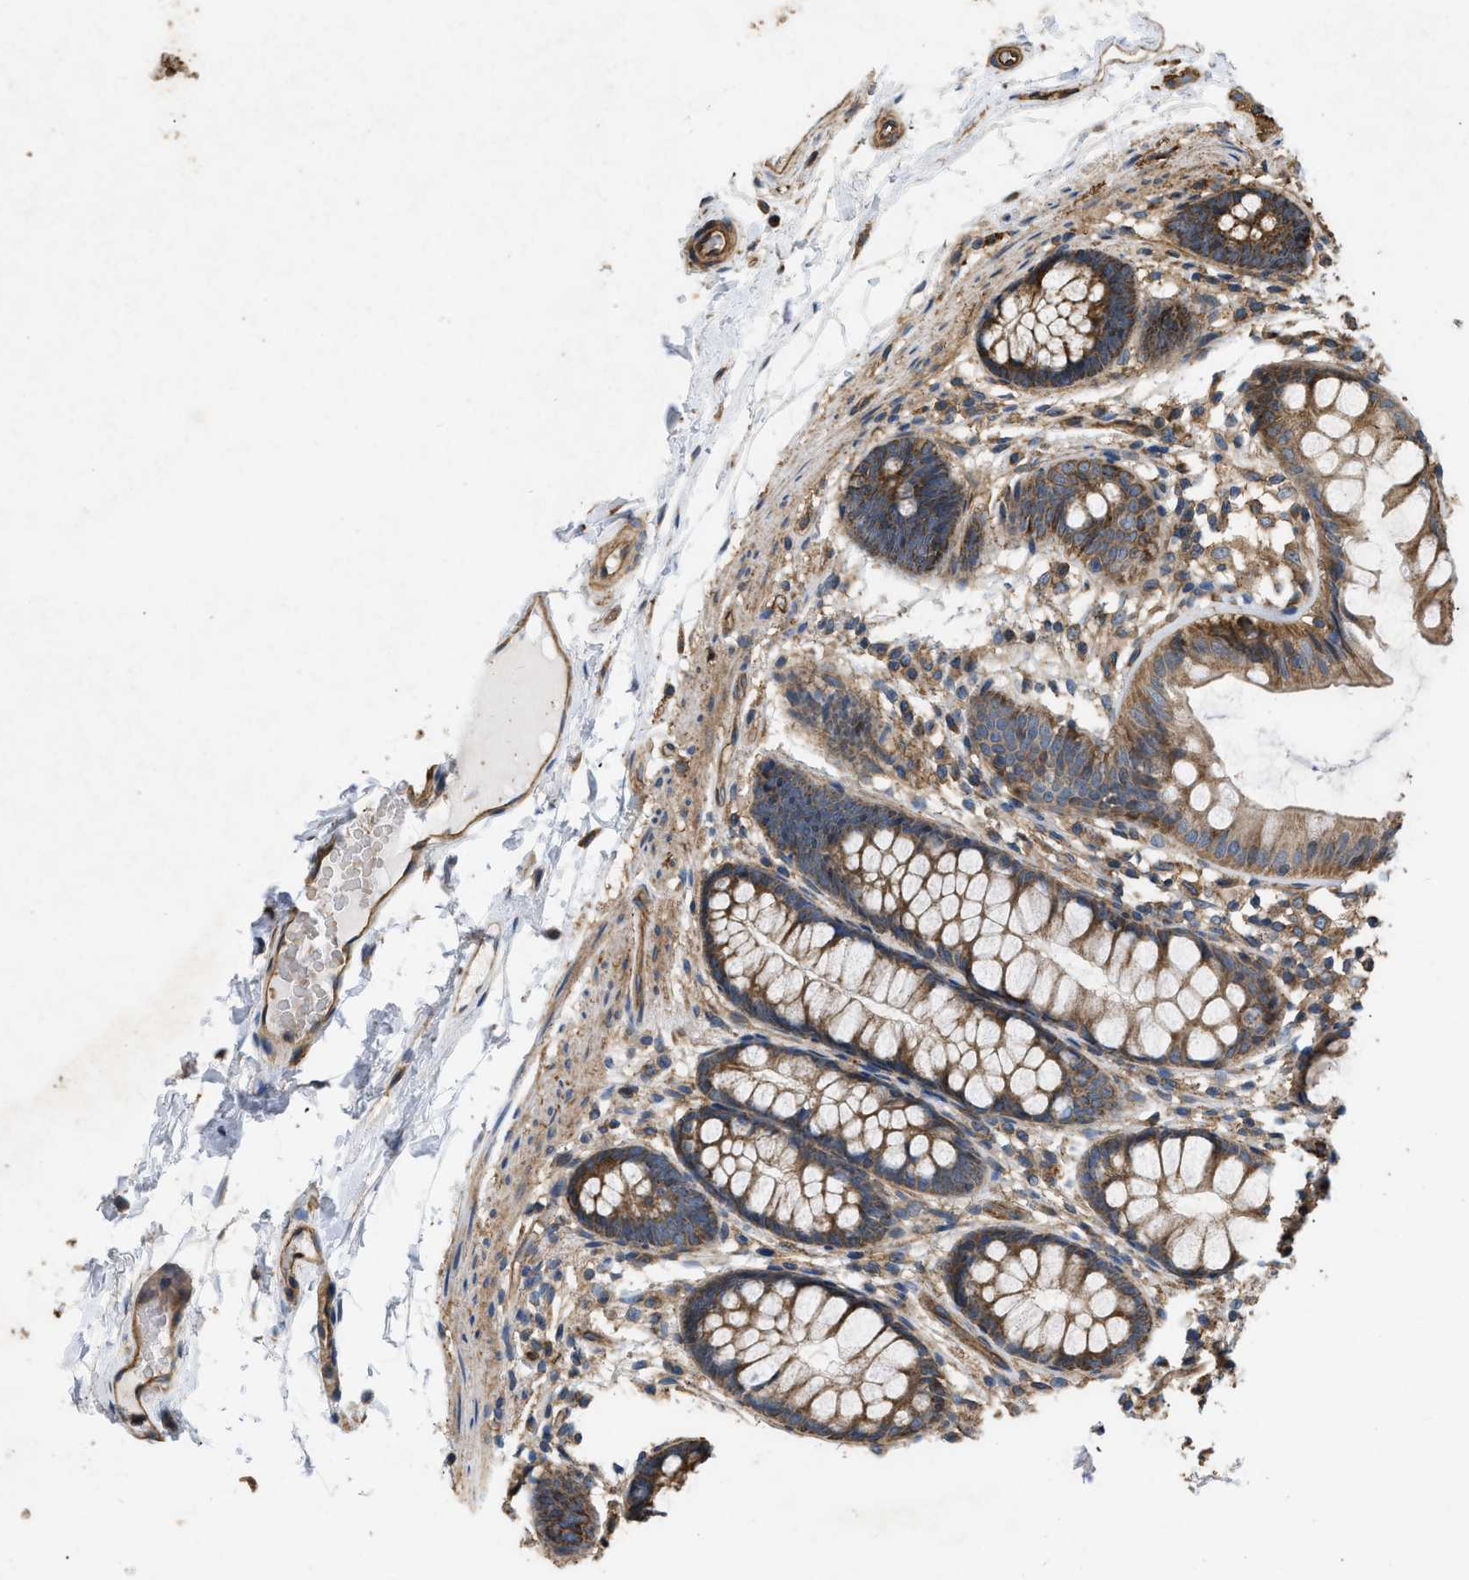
{"staining": {"intensity": "moderate", "quantity": ">75%", "location": "cytoplasmic/membranous"}, "tissue": "colon", "cell_type": "Endothelial cells", "image_type": "normal", "snomed": [{"axis": "morphology", "description": "Normal tissue, NOS"}, {"axis": "topography", "description": "Colon"}], "caption": "Immunohistochemical staining of unremarkable human colon displays >75% levels of moderate cytoplasmic/membranous protein staining in approximately >75% of endothelial cells. (IHC, brightfield microscopy, high magnification).", "gene": "GNB4", "patient": {"sex": "female", "age": 56}}